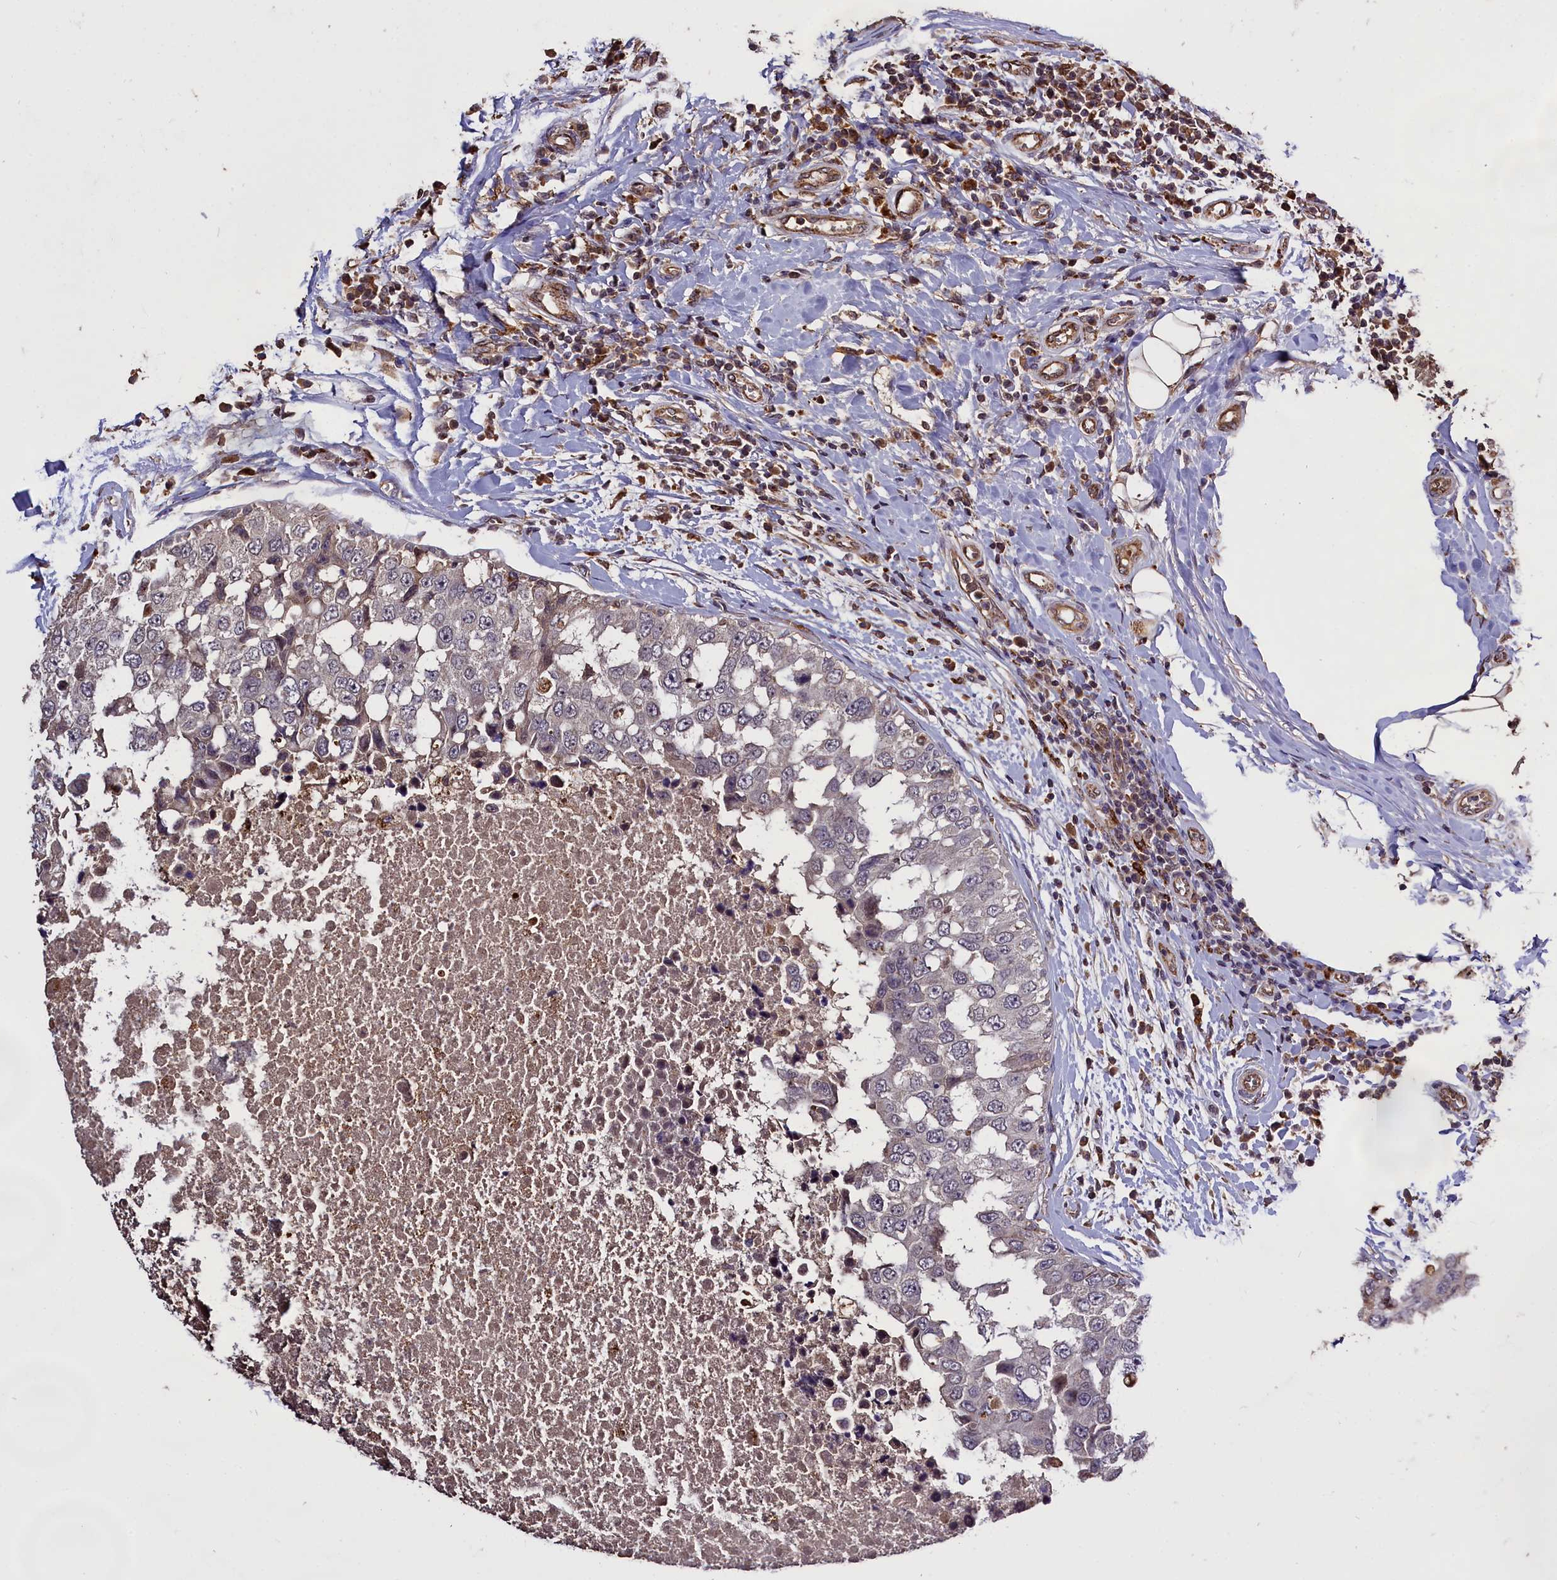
{"staining": {"intensity": "weak", "quantity": "<25%", "location": "nuclear"}, "tissue": "breast cancer", "cell_type": "Tumor cells", "image_type": "cancer", "snomed": [{"axis": "morphology", "description": "Duct carcinoma"}, {"axis": "topography", "description": "Breast"}], "caption": "Image shows no protein positivity in tumor cells of breast cancer tissue.", "gene": "CLRN2", "patient": {"sex": "female", "age": 27}}